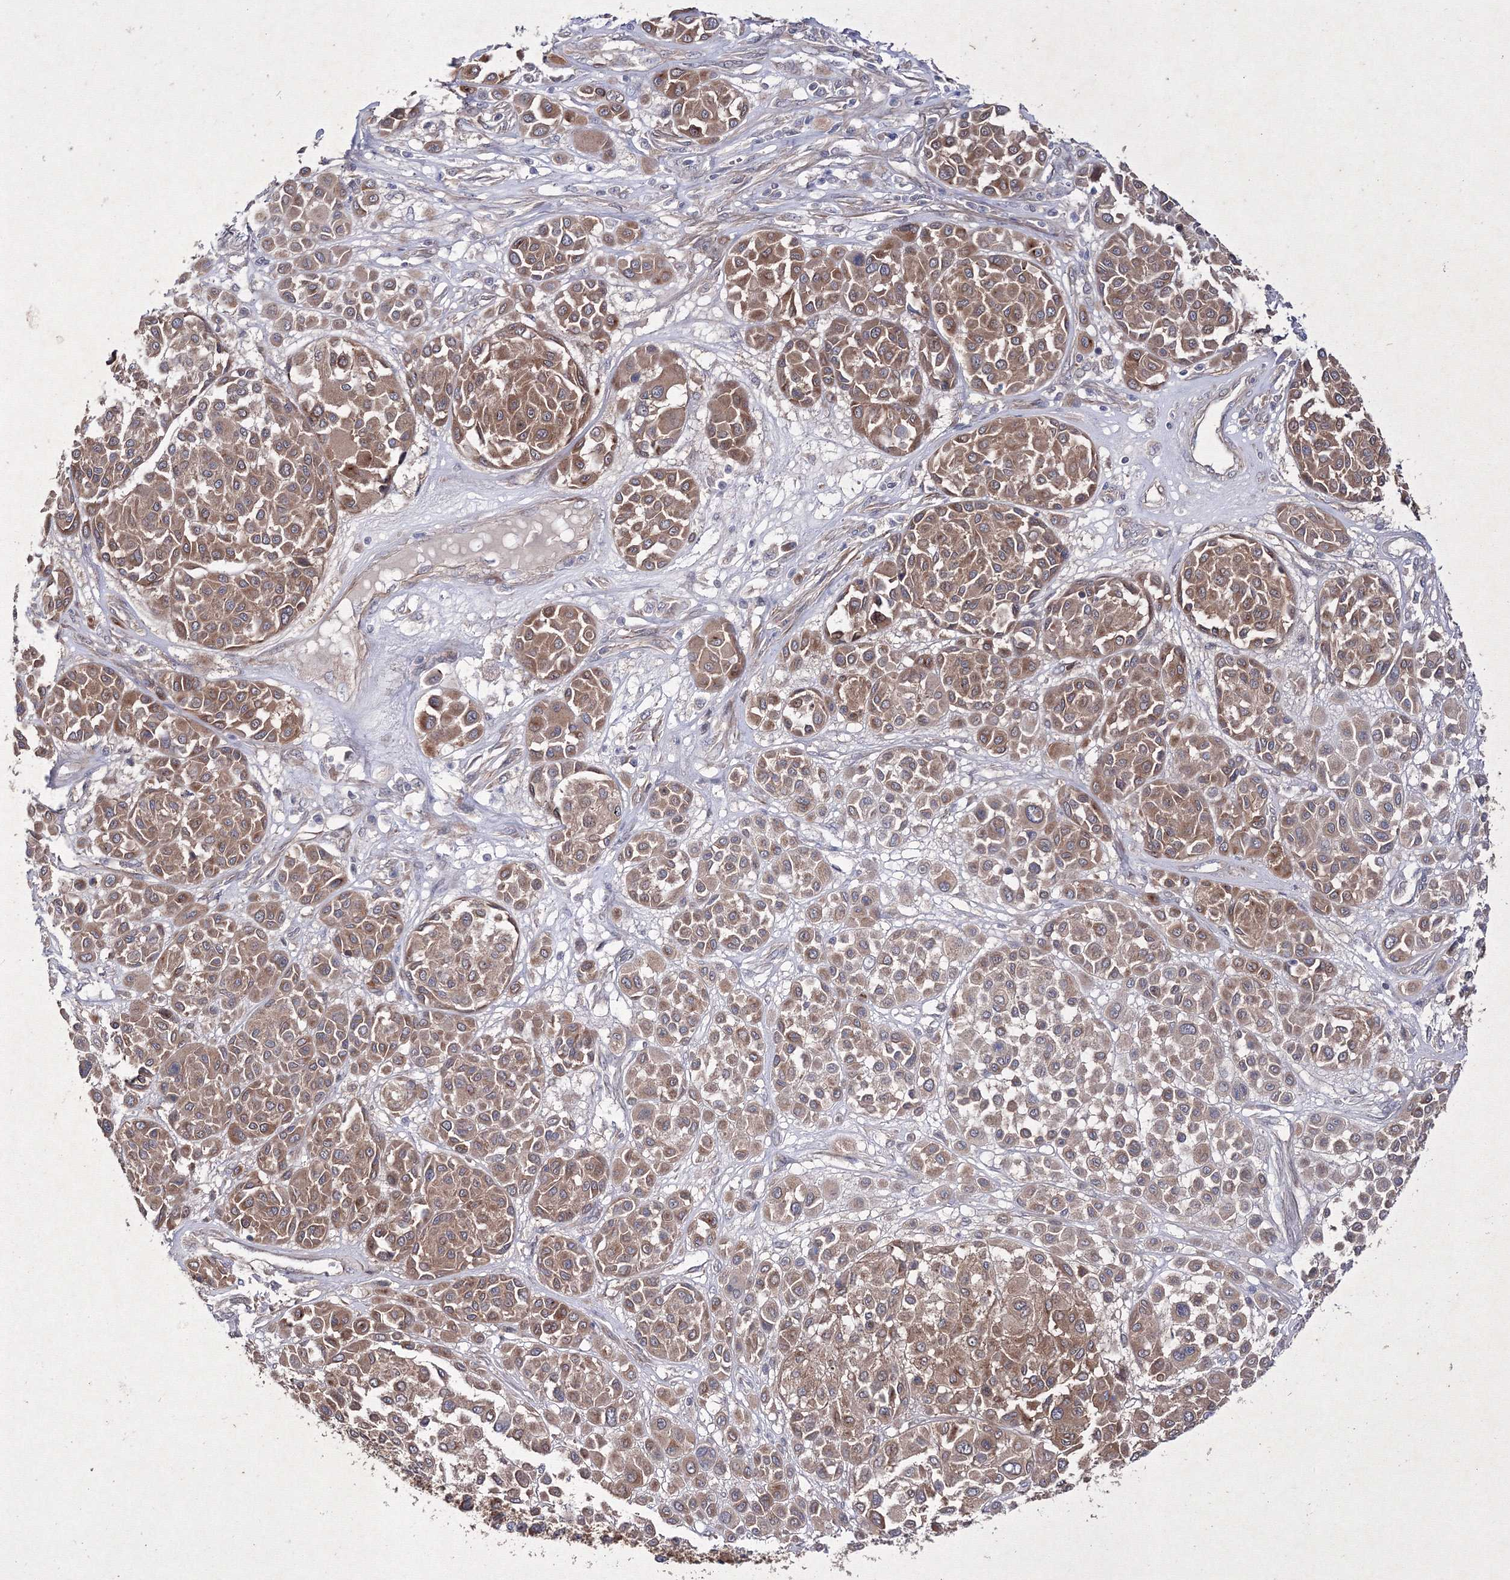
{"staining": {"intensity": "moderate", "quantity": ">75%", "location": "cytoplasmic/membranous"}, "tissue": "melanoma", "cell_type": "Tumor cells", "image_type": "cancer", "snomed": [{"axis": "morphology", "description": "Malignant melanoma, Metastatic site"}, {"axis": "topography", "description": "Soft tissue"}], "caption": "Immunohistochemical staining of human melanoma displays medium levels of moderate cytoplasmic/membranous expression in approximately >75% of tumor cells. Using DAB (brown) and hematoxylin (blue) stains, captured at high magnification using brightfield microscopy.", "gene": "GFM1", "patient": {"sex": "male", "age": 41}}